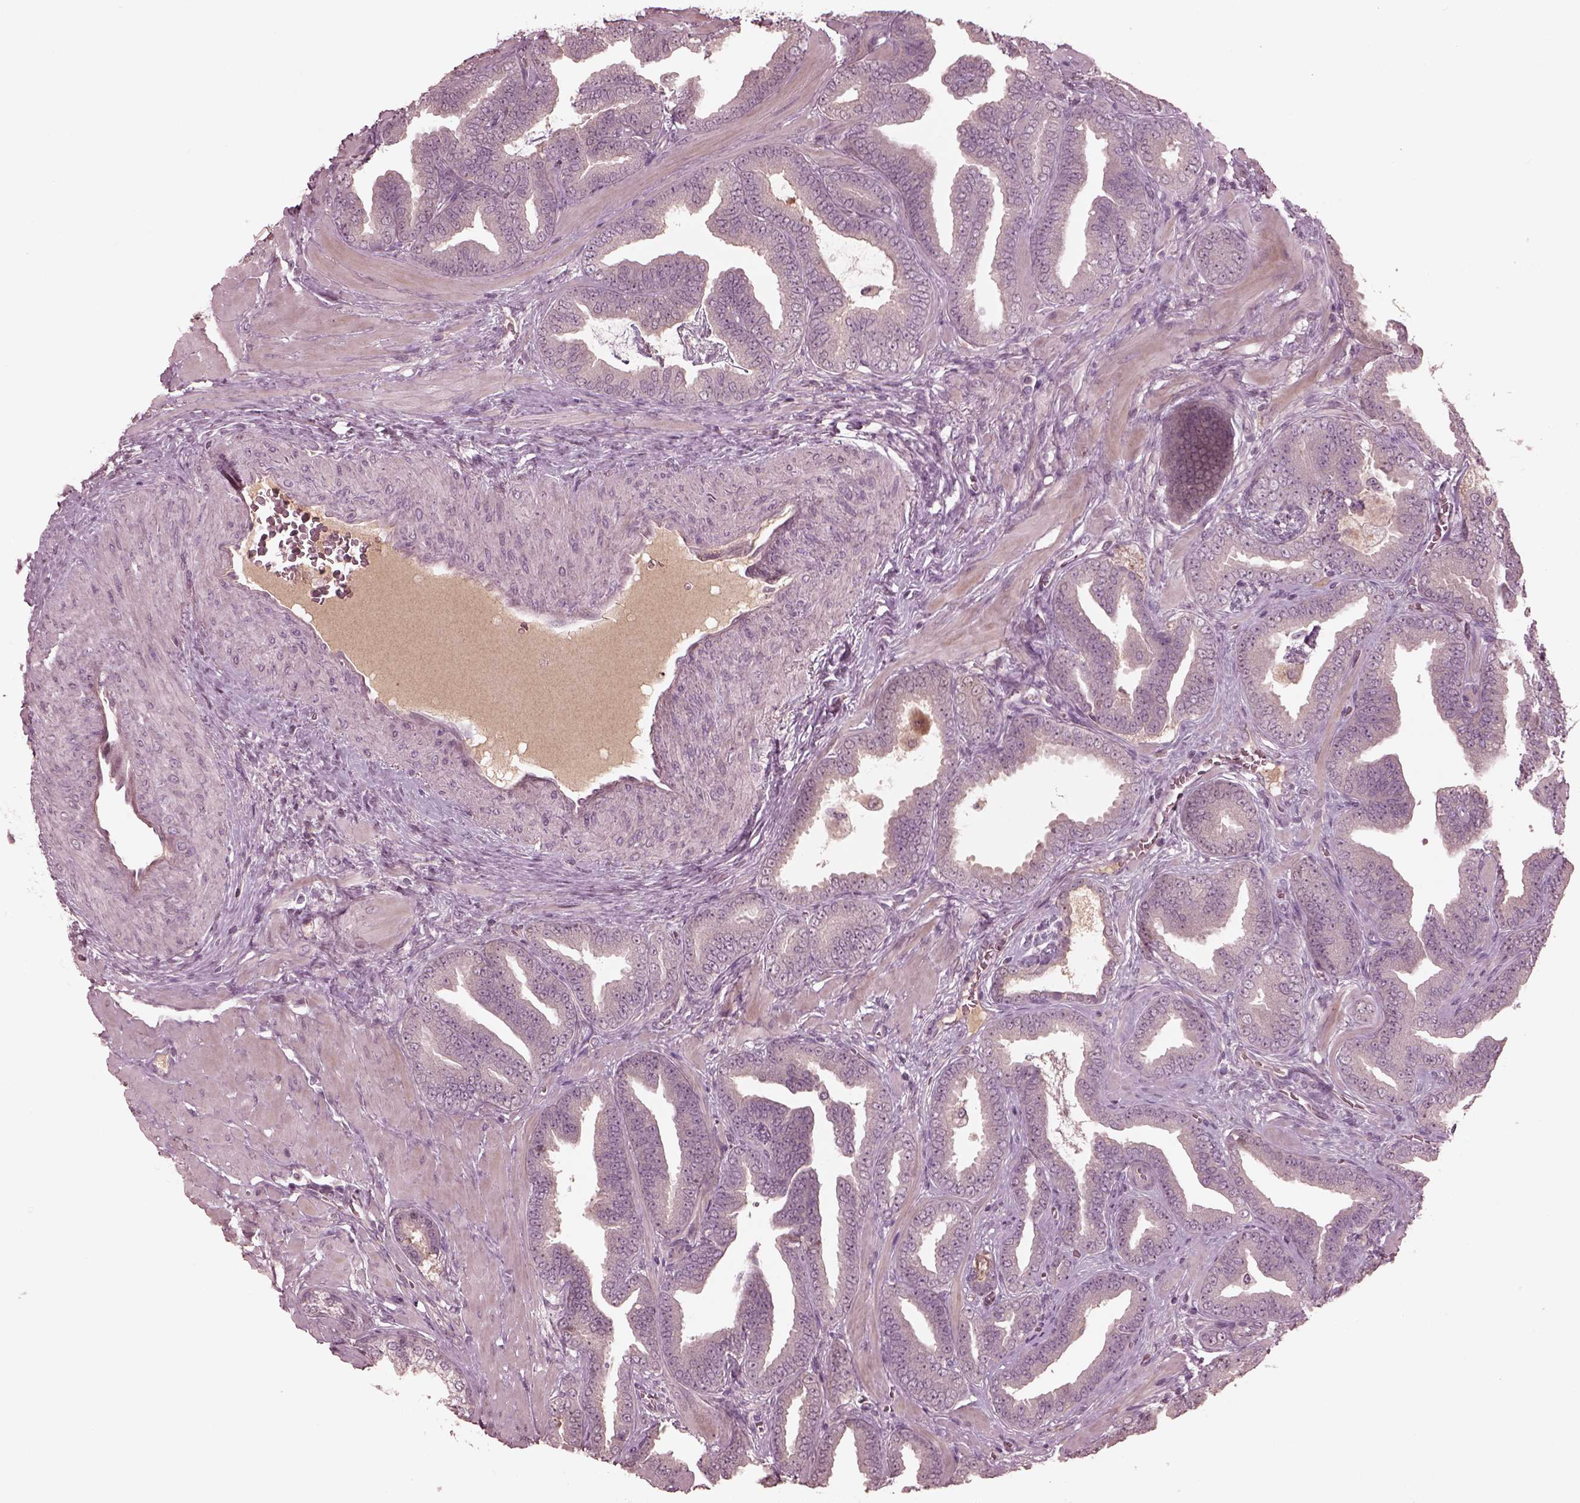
{"staining": {"intensity": "negative", "quantity": "none", "location": "none"}, "tissue": "prostate cancer", "cell_type": "Tumor cells", "image_type": "cancer", "snomed": [{"axis": "morphology", "description": "Adenocarcinoma, Low grade"}, {"axis": "topography", "description": "Prostate"}], "caption": "IHC of prostate adenocarcinoma (low-grade) shows no expression in tumor cells.", "gene": "VWA5B1", "patient": {"sex": "male", "age": 63}}